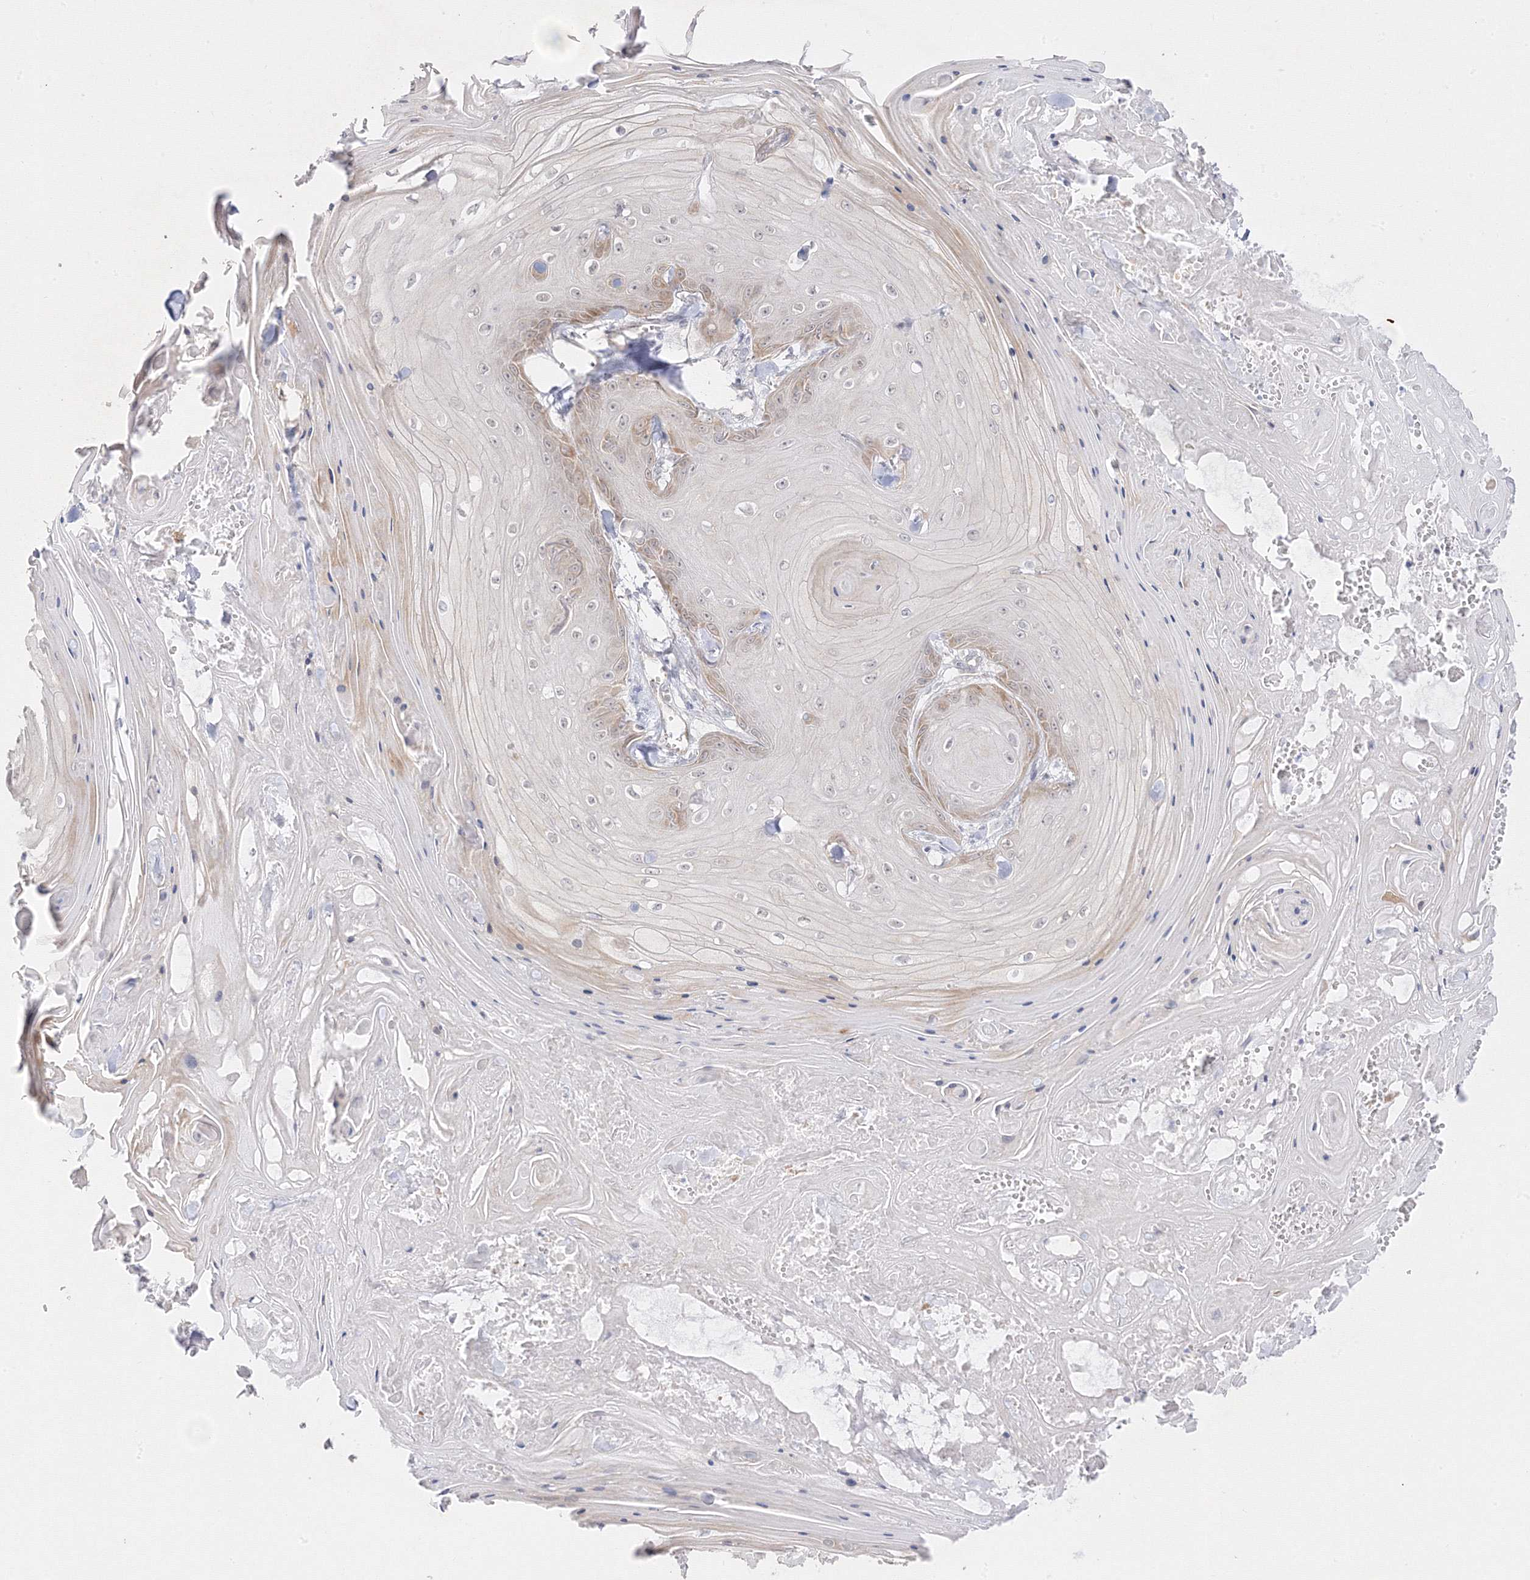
{"staining": {"intensity": "weak", "quantity": "<25%", "location": "cytoplasmic/membranous"}, "tissue": "skin cancer", "cell_type": "Tumor cells", "image_type": "cancer", "snomed": [{"axis": "morphology", "description": "Squamous cell carcinoma, NOS"}, {"axis": "topography", "description": "Skin"}], "caption": "This micrograph is of skin cancer stained with IHC to label a protein in brown with the nuclei are counter-stained blue. There is no staining in tumor cells. Brightfield microscopy of immunohistochemistry (IHC) stained with DAB (3,3'-diaminobenzidine) (brown) and hematoxylin (blue), captured at high magnification.", "gene": "C2CD2", "patient": {"sex": "male", "age": 74}}